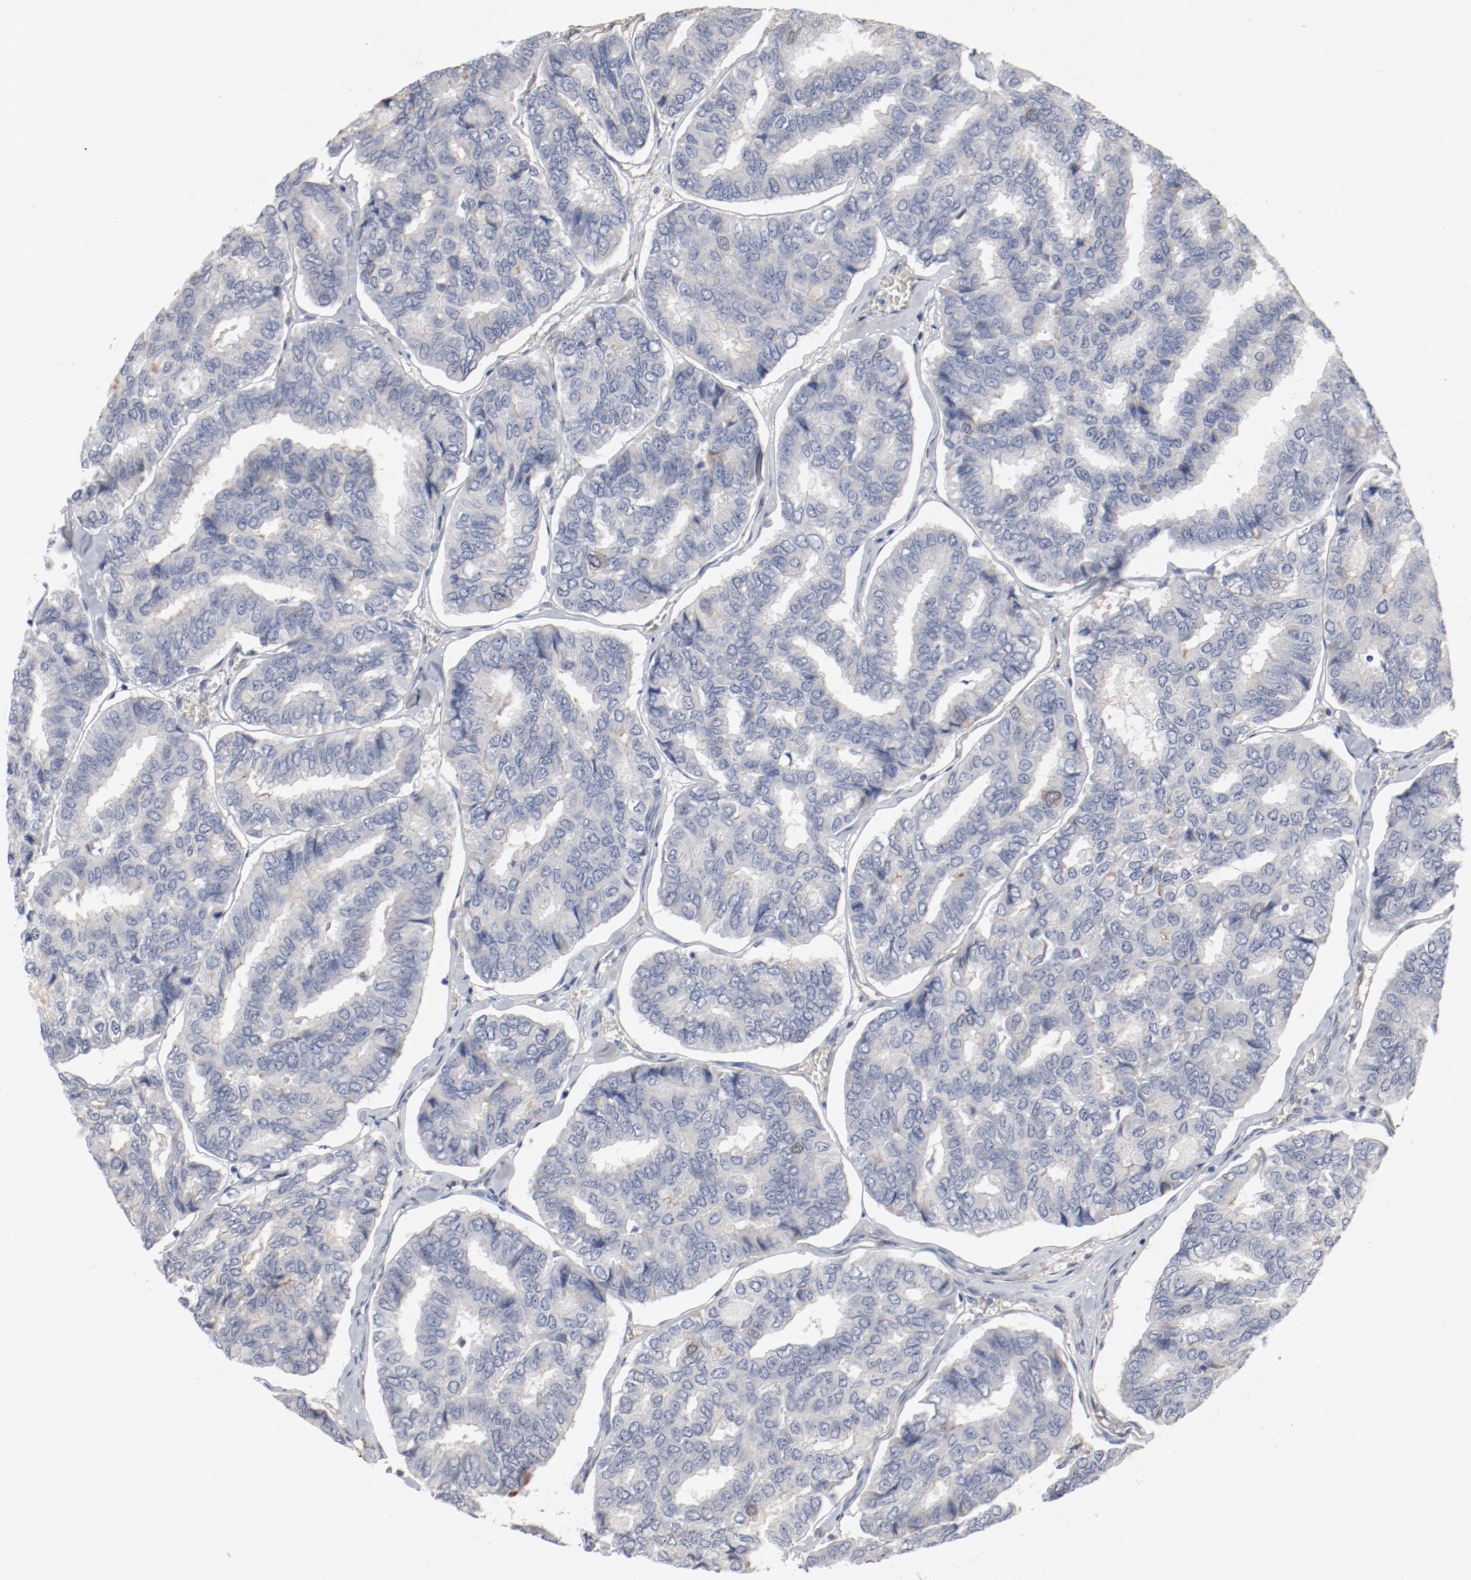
{"staining": {"intensity": "weak", "quantity": "<25%", "location": "nuclear"}, "tissue": "thyroid cancer", "cell_type": "Tumor cells", "image_type": "cancer", "snomed": [{"axis": "morphology", "description": "Papillary adenocarcinoma, NOS"}, {"axis": "topography", "description": "Thyroid gland"}], "caption": "Histopathology image shows no significant protein positivity in tumor cells of papillary adenocarcinoma (thyroid). The staining is performed using DAB (3,3'-diaminobenzidine) brown chromogen with nuclei counter-stained in using hematoxylin.", "gene": "CDK1", "patient": {"sex": "female", "age": 35}}